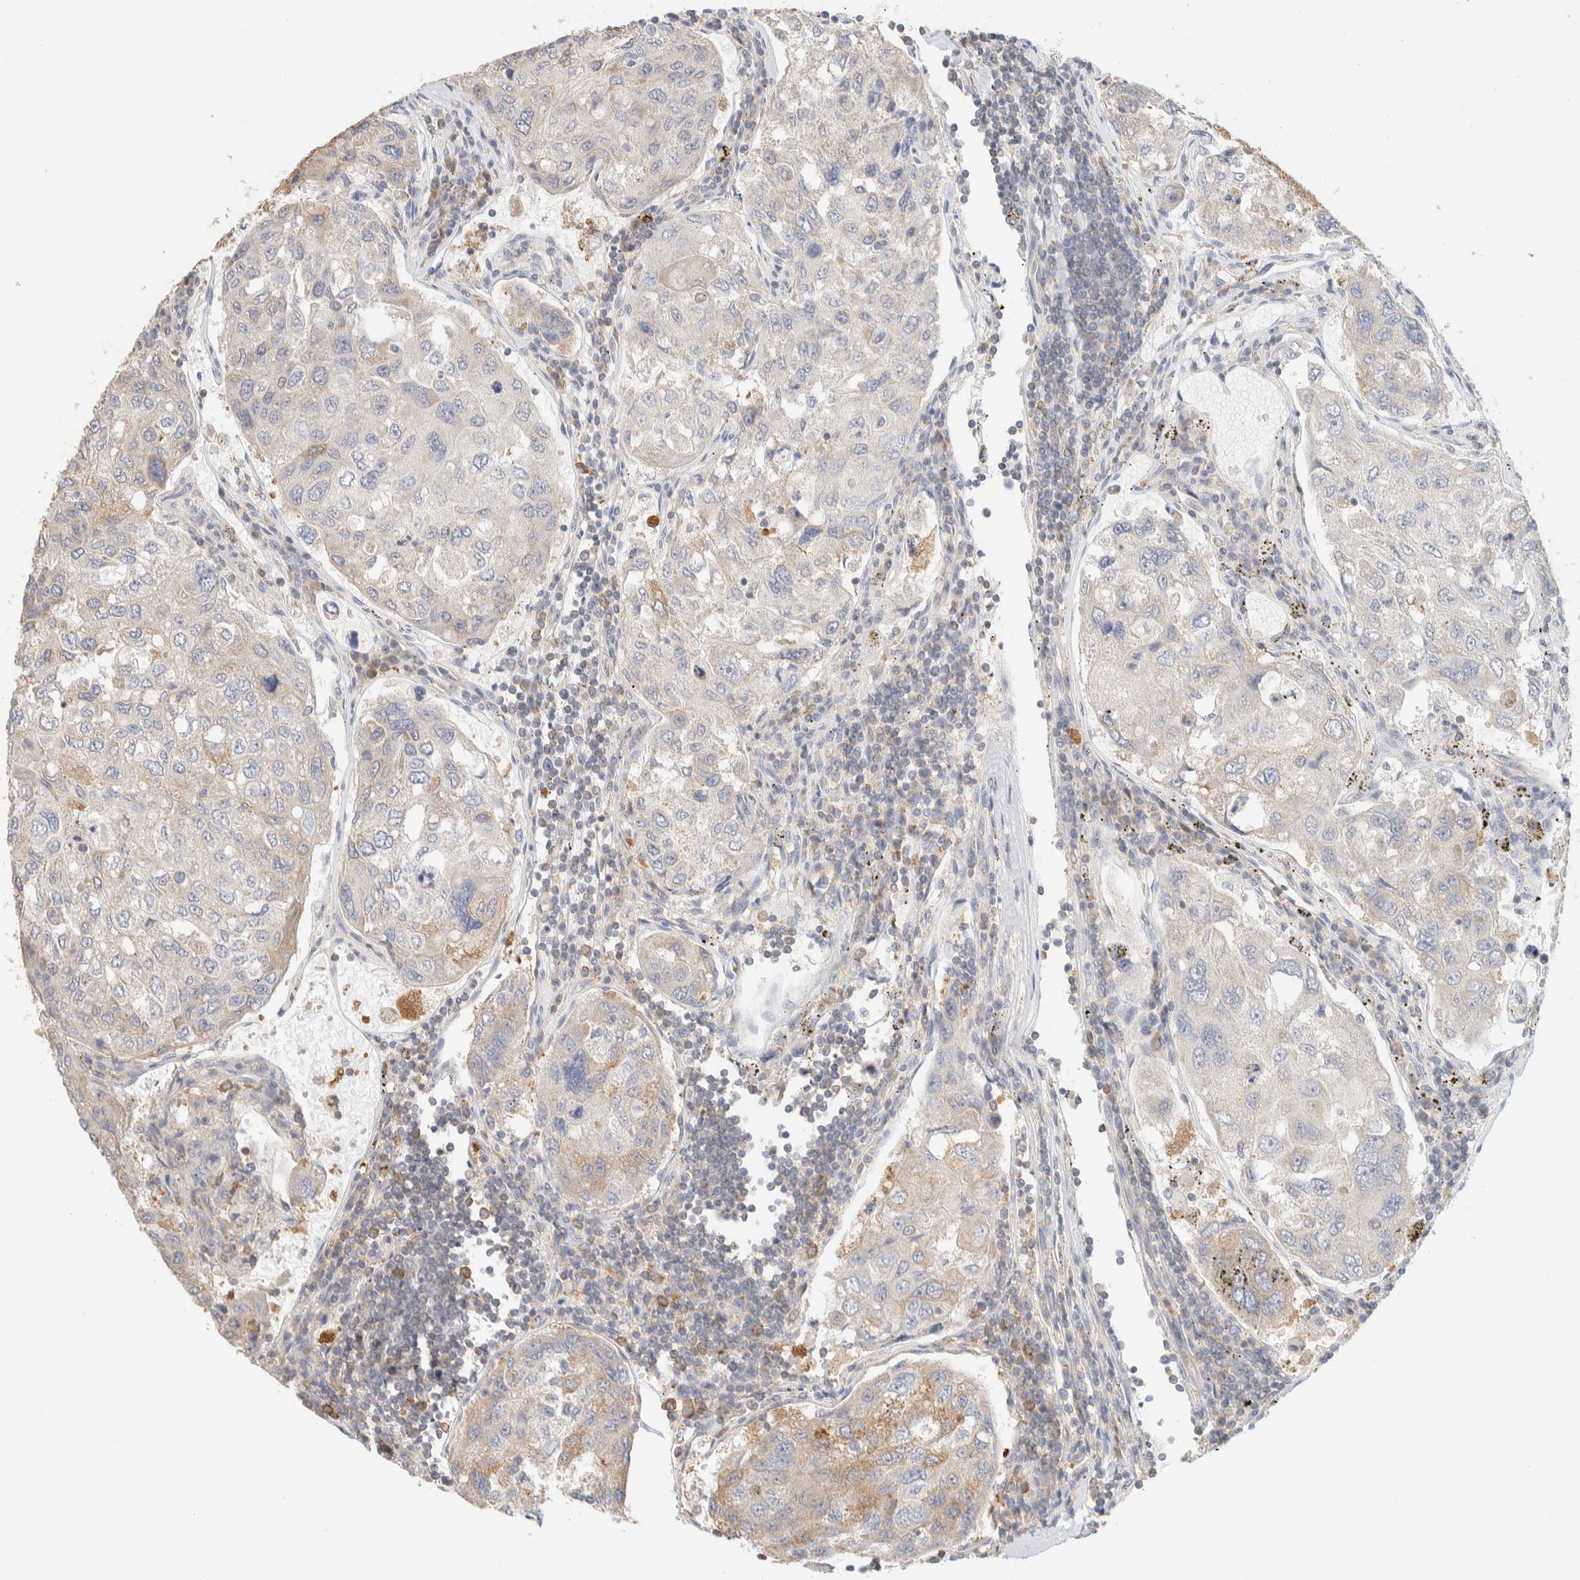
{"staining": {"intensity": "moderate", "quantity": "25%-75%", "location": "cytoplasmic/membranous"}, "tissue": "urothelial cancer", "cell_type": "Tumor cells", "image_type": "cancer", "snomed": [{"axis": "morphology", "description": "Urothelial carcinoma, High grade"}, {"axis": "topography", "description": "Lymph node"}, {"axis": "topography", "description": "Urinary bladder"}], "caption": "Human urothelial cancer stained with a protein marker reveals moderate staining in tumor cells.", "gene": "TBC1D8B", "patient": {"sex": "male", "age": 51}}